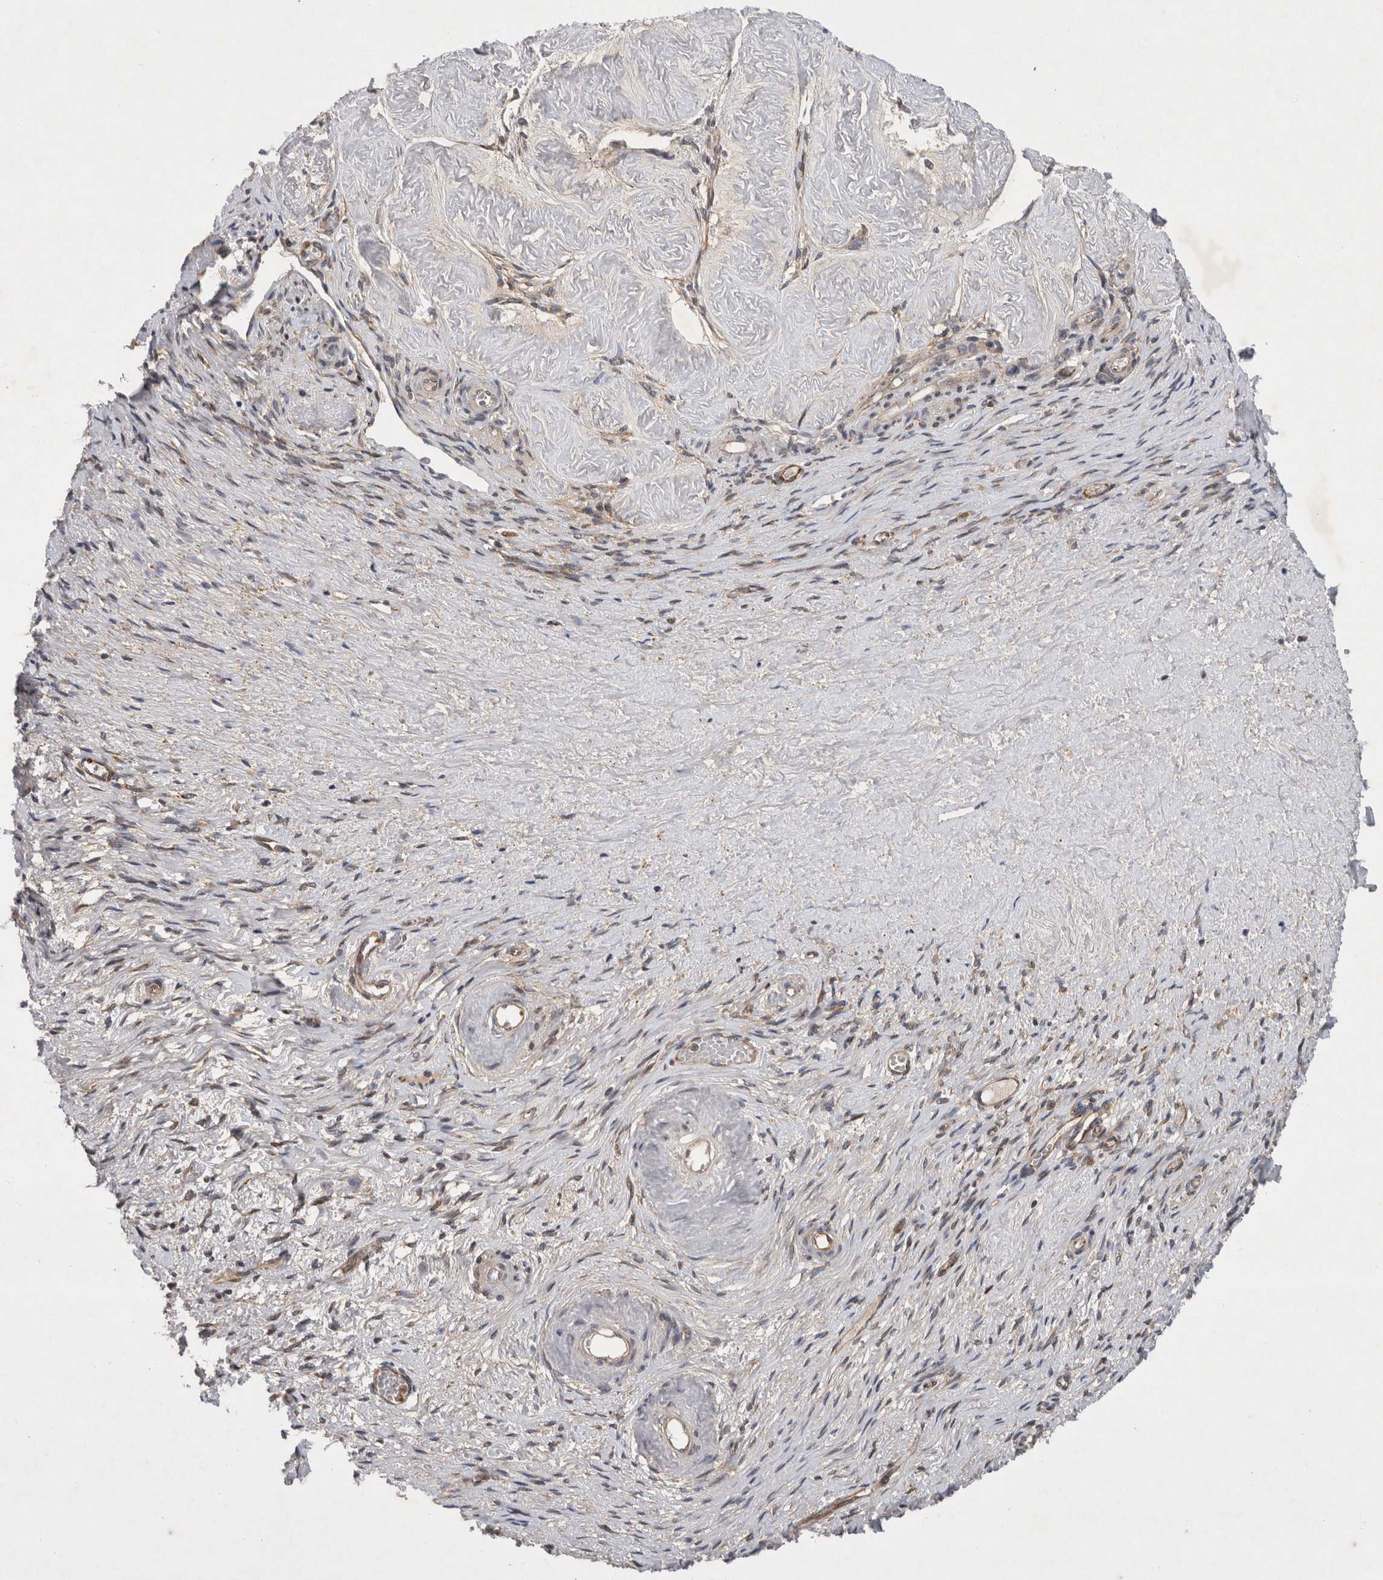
{"staining": {"intensity": "negative", "quantity": "none", "location": "none"}, "tissue": "adipose tissue", "cell_type": "Adipocytes", "image_type": "normal", "snomed": [{"axis": "morphology", "description": "Normal tissue, NOS"}, {"axis": "topography", "description": "Vascular tissue"}, {"axis": "topography", "description": "Fallopian tube"}, {"axis": "topography", "description": "Ovary"}], "caption": "Adipocytes are negative for brown protein staining in unremarkable adipose tissue. Brightfield microscopy of immunohistochemistry stained with DAB (3,3'-diaminobenzidine) (brown) and hematoxylin (blue), captured at high magnification.", "gene": "PDCD2", "patient": {"sex": "female", "age": 67}}